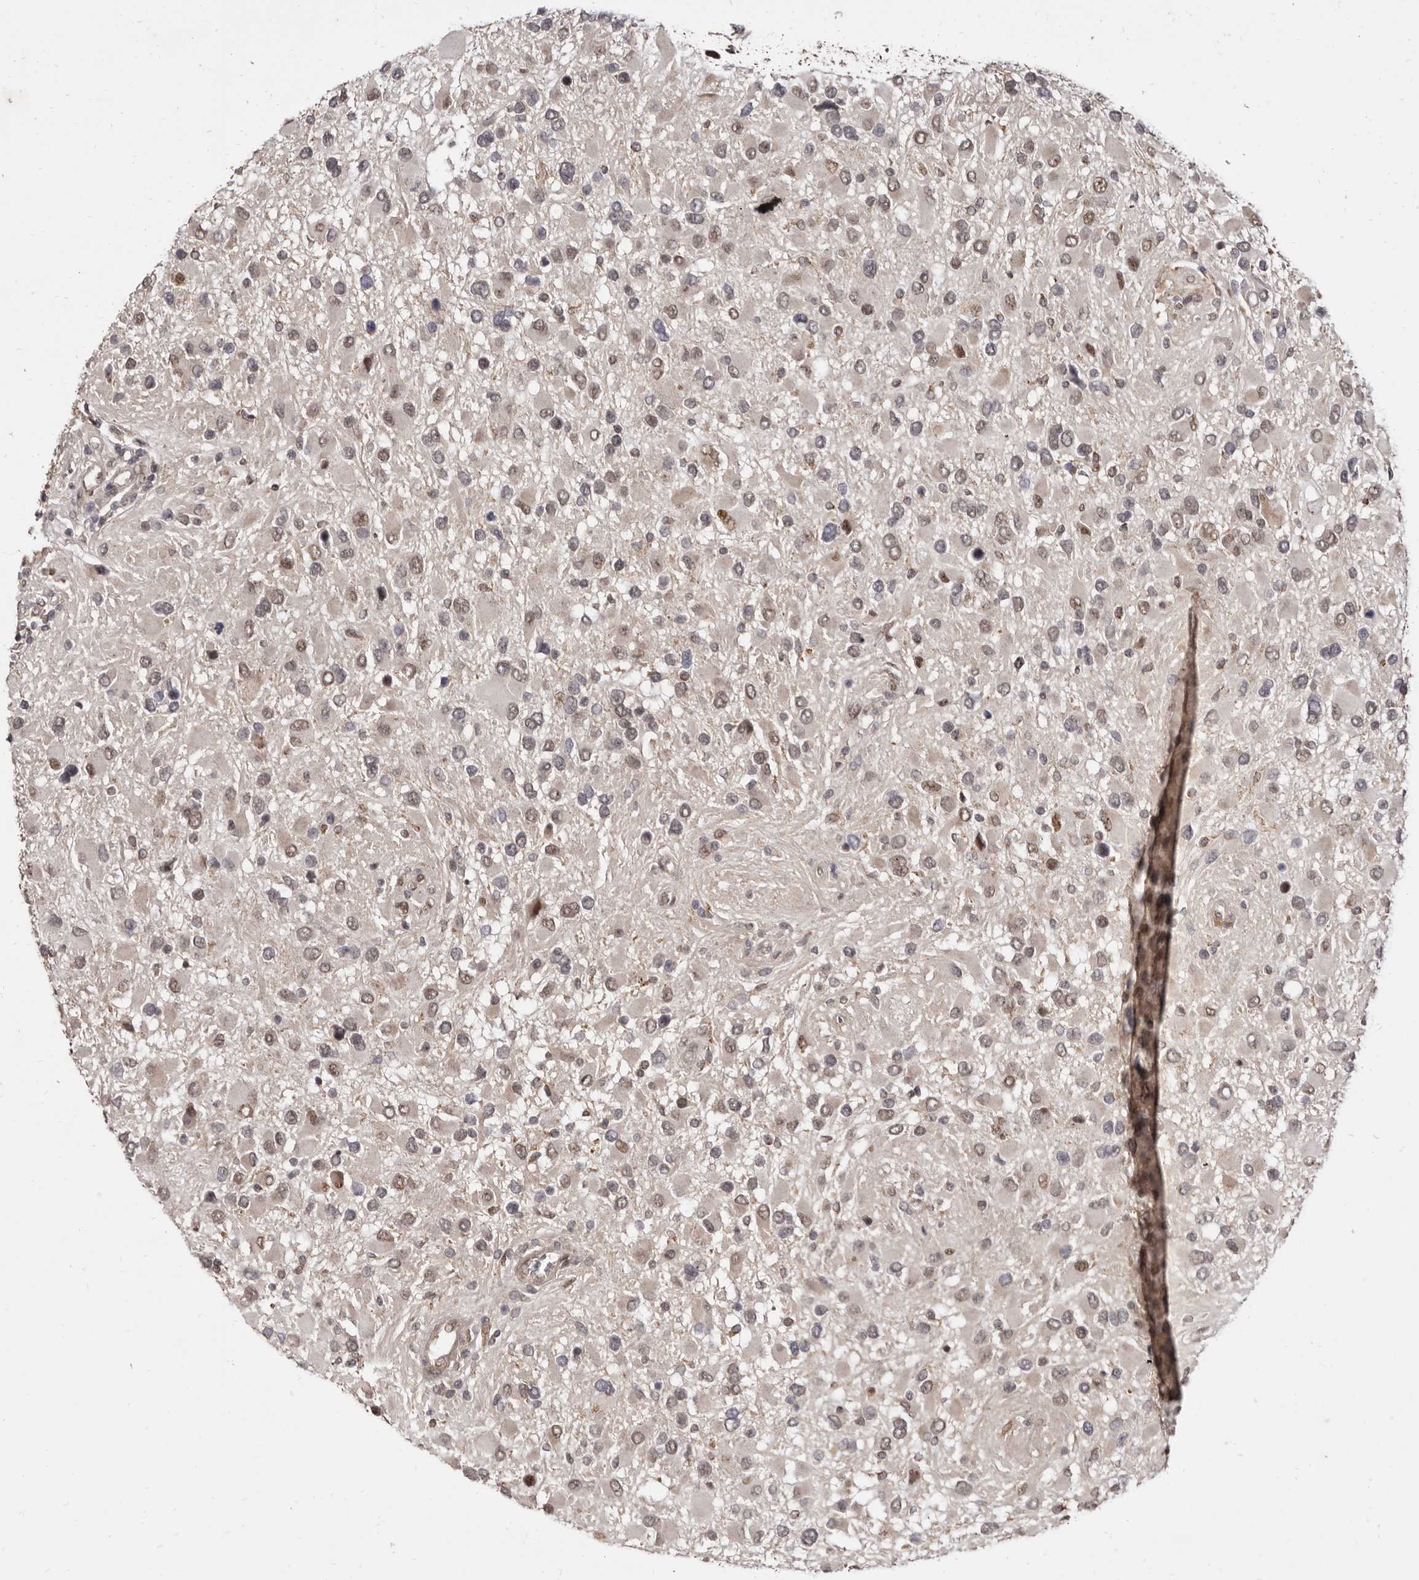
{"staining": {"intensity": "weak", "quantity": "<25%", "location": "nuclear"}, "tissue": "glioma", "cell_type": "Tumor cells", "image_type": "cancer", "snomed": [{"axis": "morphology", "description": "Glioma, malignant, High grade"}, {"axis": "topography", "description": "Brain"}], "caption": "The image exhibits no significant staining in tumor cells of malignant high-grade glioma.", "gene": "ZNF326", "patient": {"sex": "male", "age": 53}}